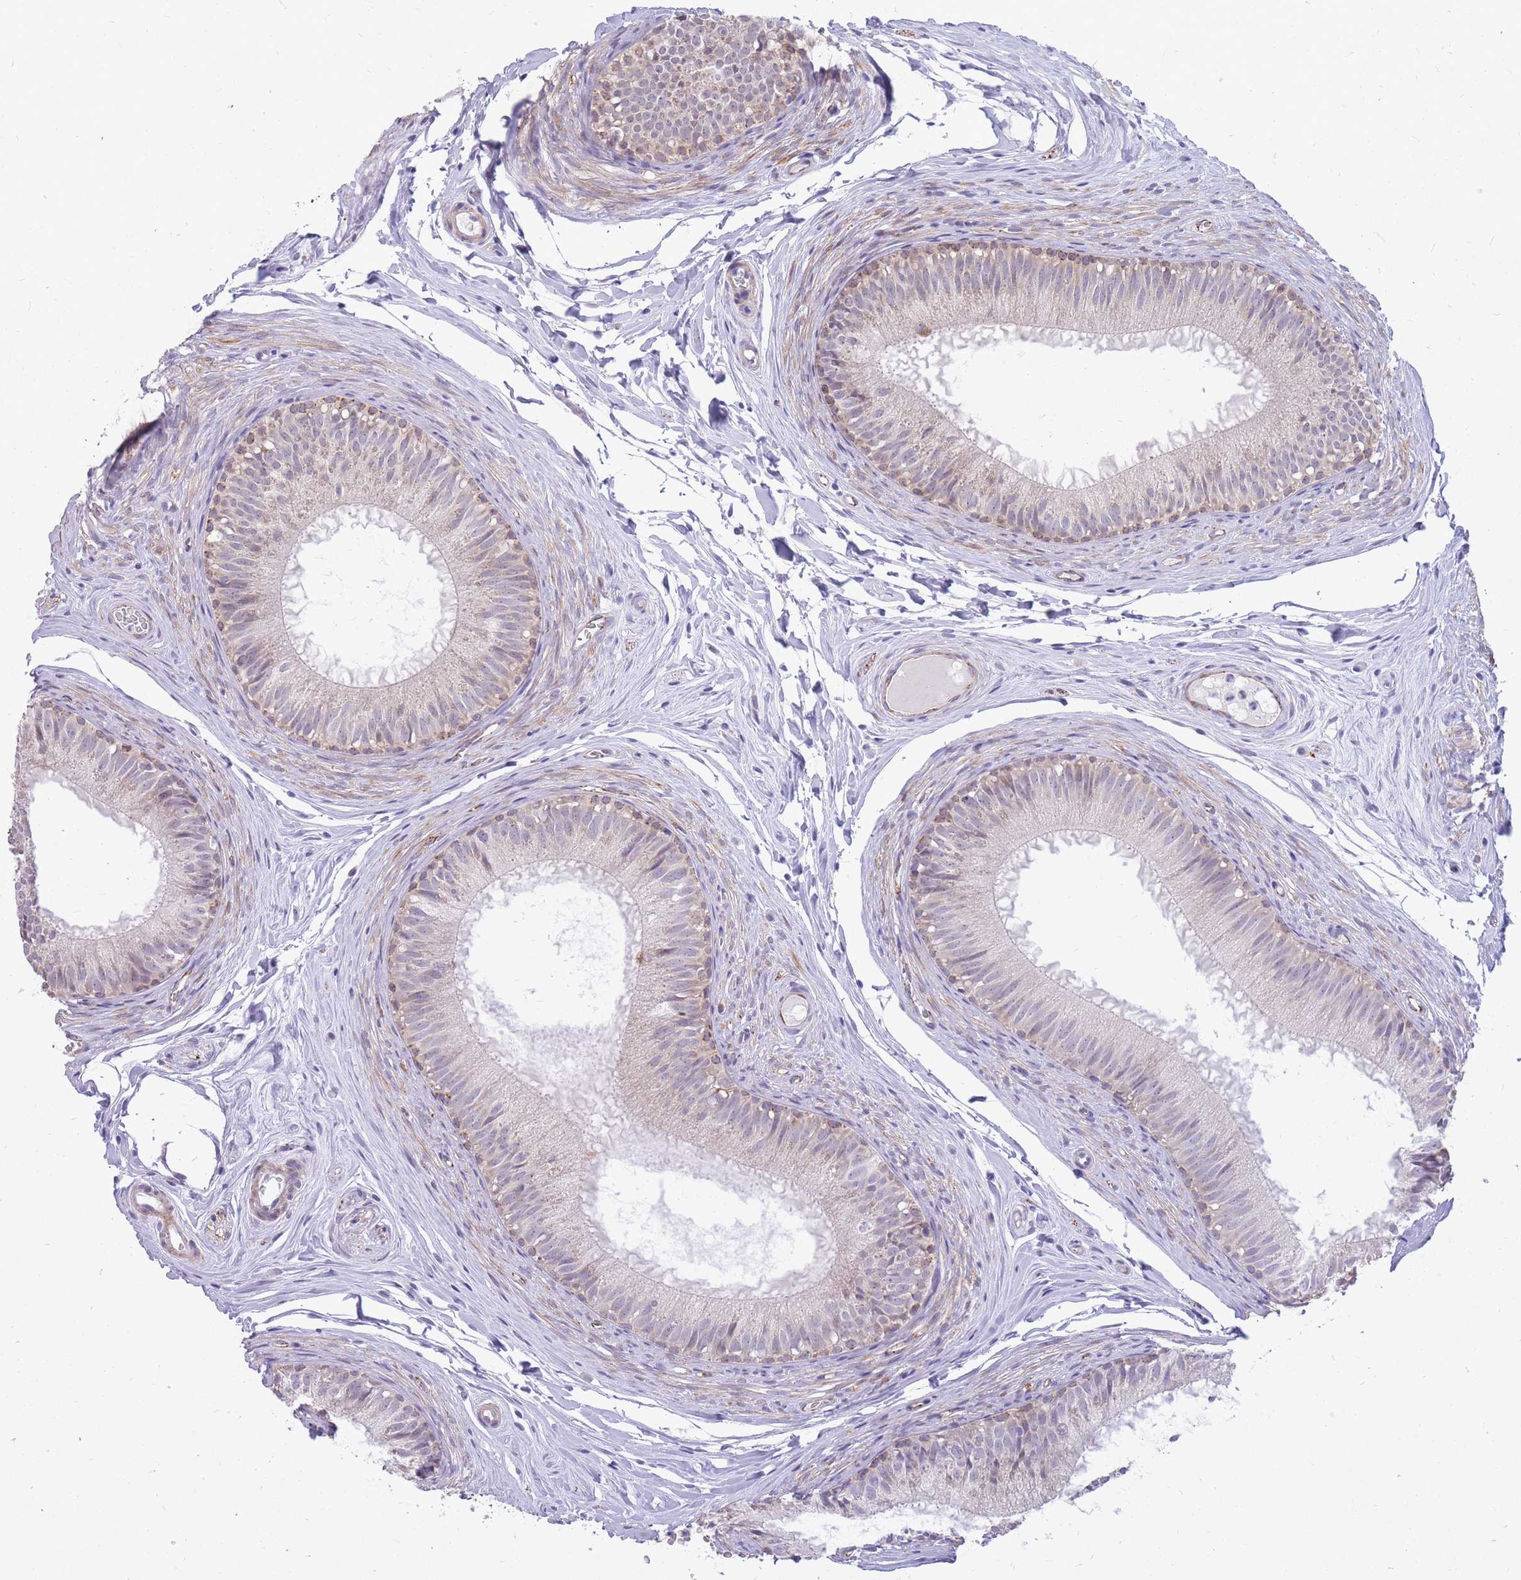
{"staining": {"intensity": "weak", "quantity": "<25%", "location": "cytoplasmic/membranous"}, "tissue": "epididymis", "cell_type": "Glandular cells", "image_type": "normal", "snomed": [{"axis": "morphology", "description": "Normal tissue, NOS"}, {"axis": "topography", "description": "Epididymis"}], "caption": "This is an immunohistochemistry (IHC) image of unremarkable epididymis. There is no staining in glandular cells.", "gene": "RNF170", "patient": {"sex": "male", "age": 25}}